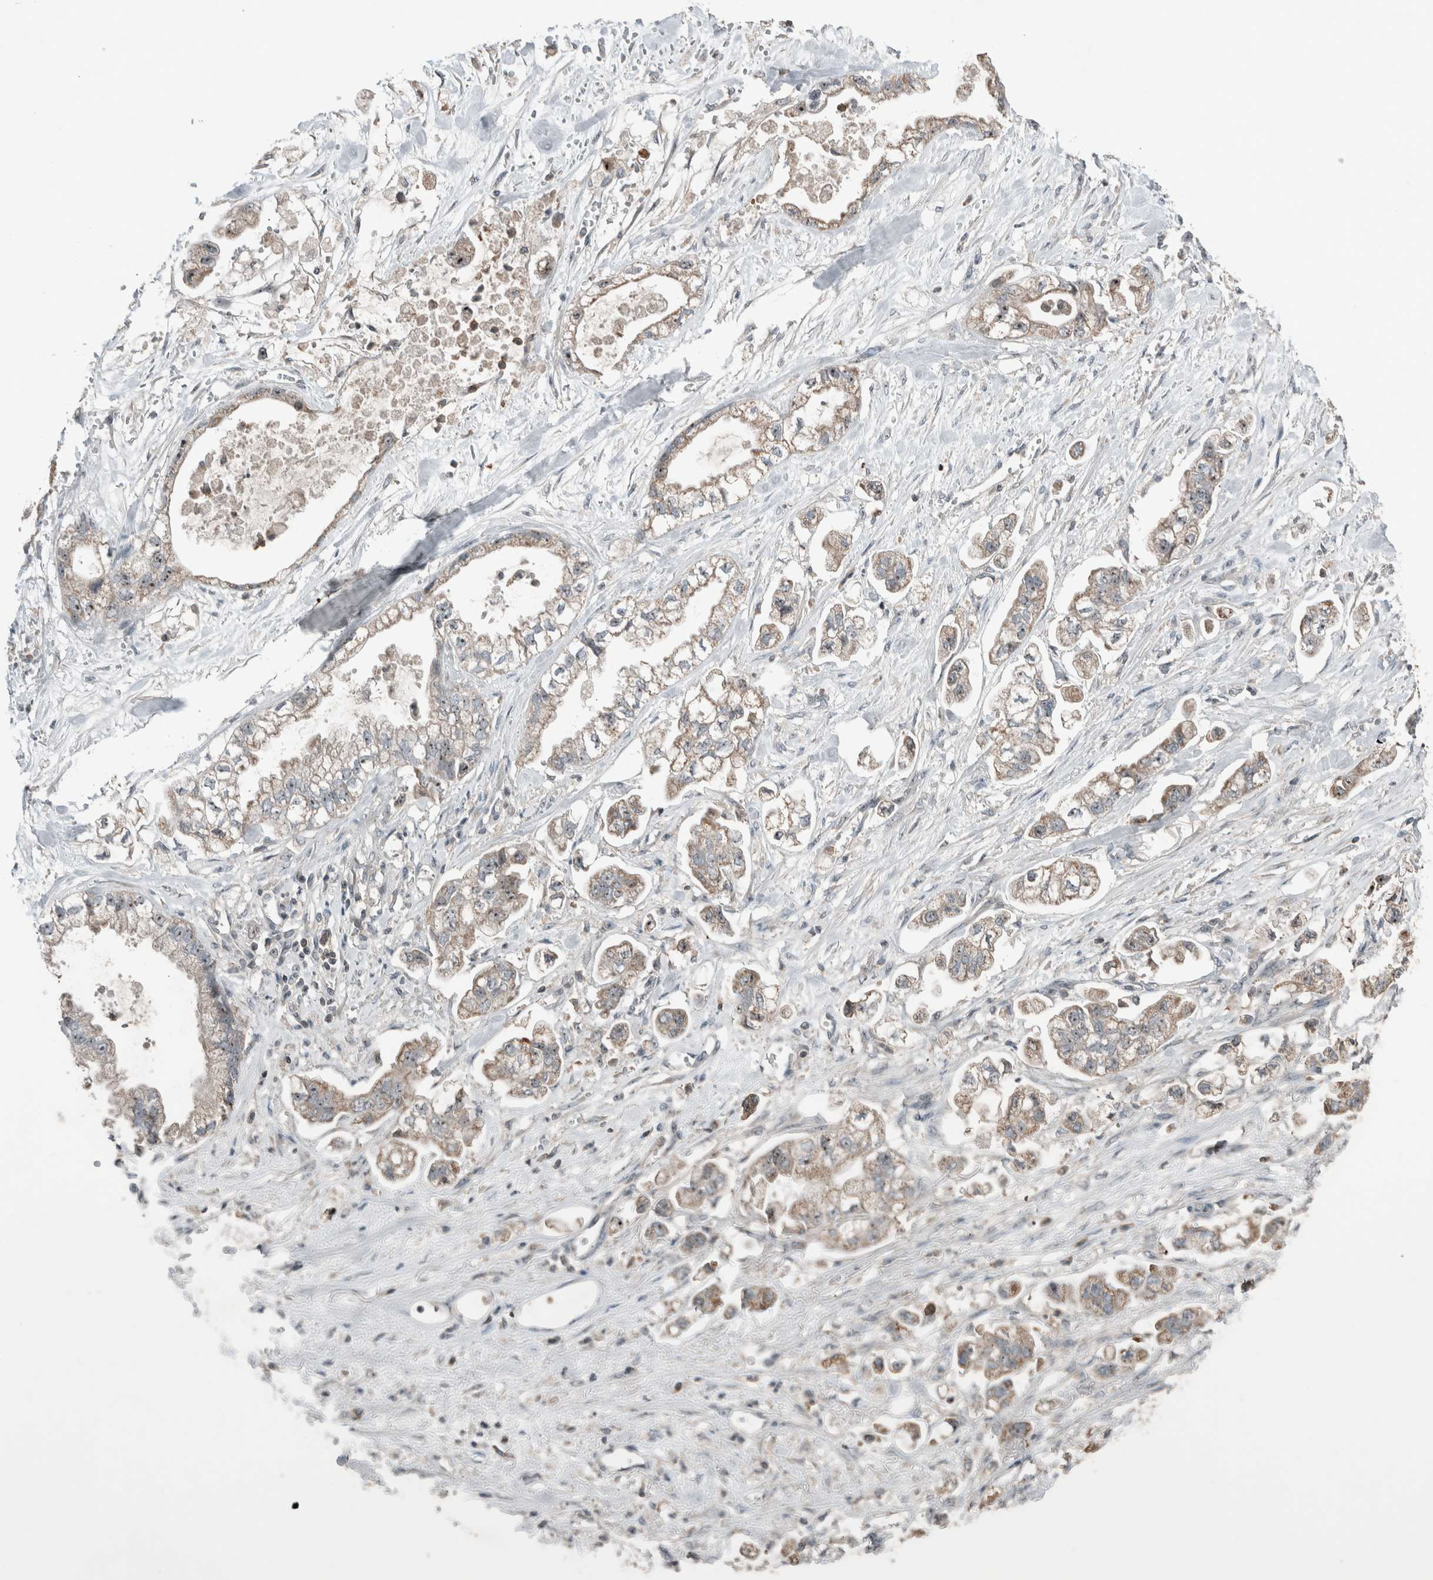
{"staining": {"intensity": "moderate", "quantity": ">75%", "location": "cytoplasmic/membranous,nuclear"}, "tissue": "stomach cancer", "cell_type": "Tumor cells", "image_type": "cancer", "snomed": [{"axis": "morphology", "description": "Normal tissue, NOS"}, {"axis": "morphology", "description": "Adenocarcinoma, NOS"}, {"axis": "topography", "description": "Stomach"}], "caption": "Protein staining shows moderate cytoplasmic/membranous and nuclear positivity in approximately >75% of tumor cells in stomach cancer (adenocarcinoma).", "gene": "RPF1", "patient": {"sex": "male", "age": 62}}